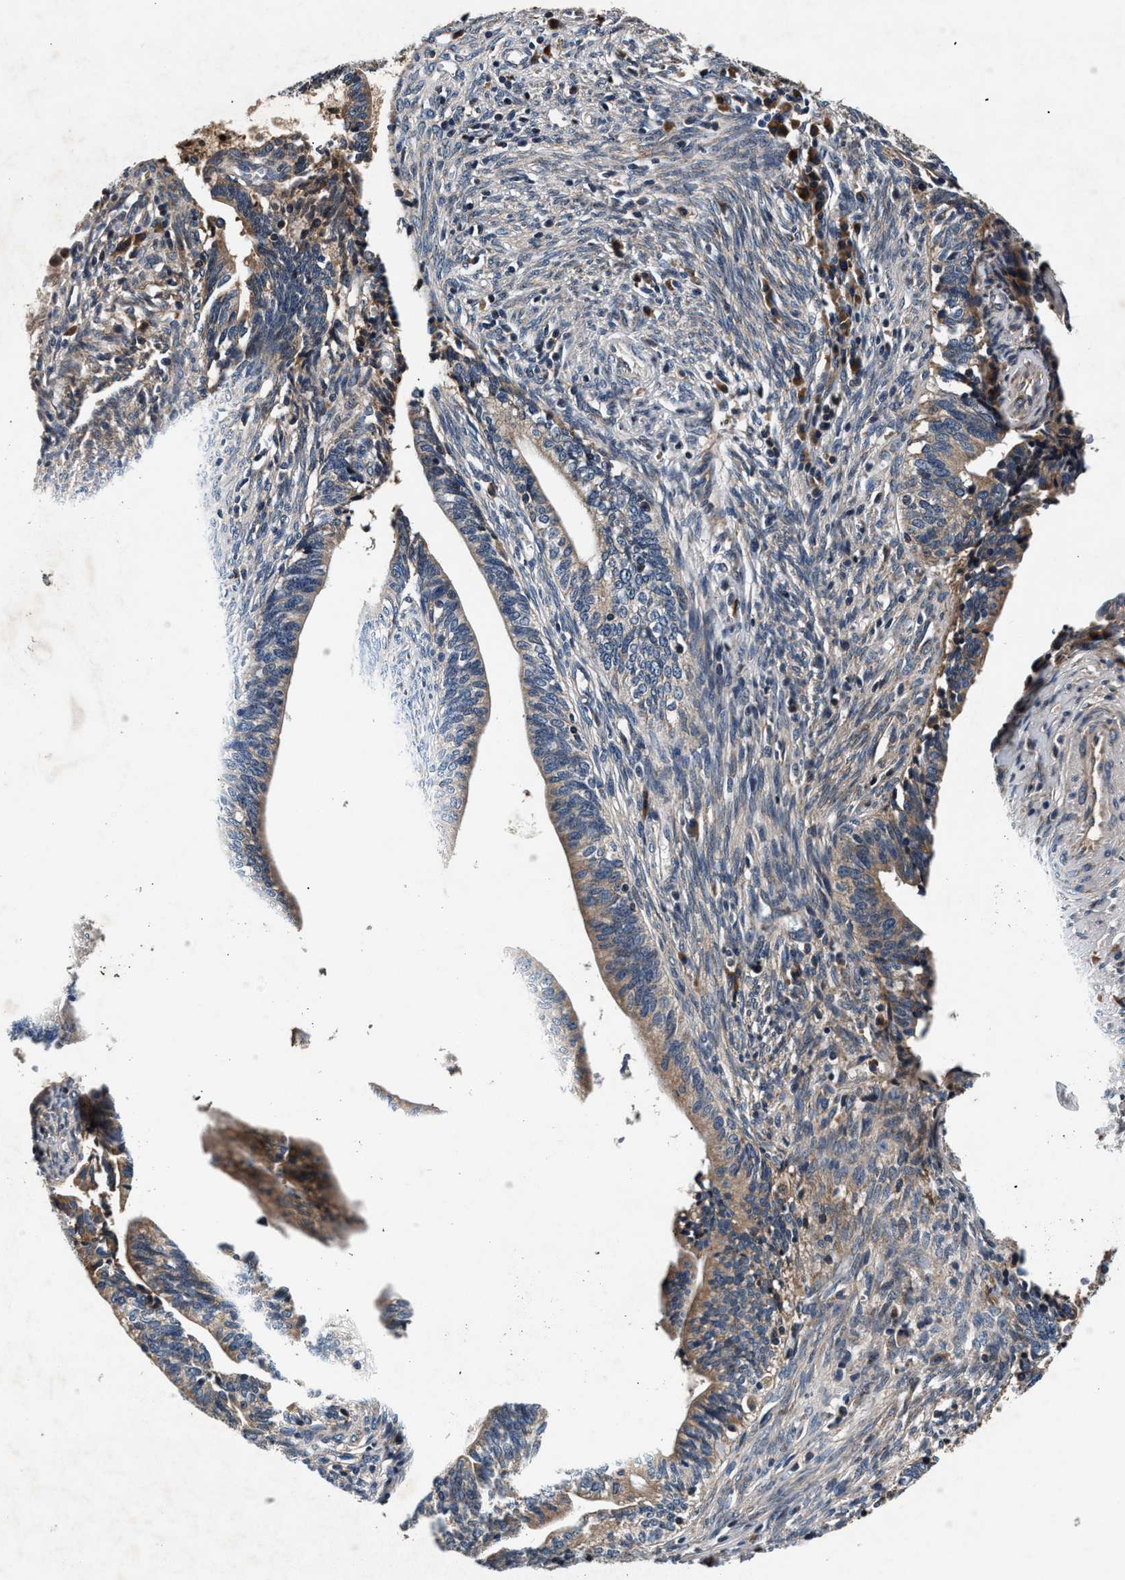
{"staining": {"intensity": "moderate", "quantity": "25%-75%", "location": "cytoplasmic/membranous"}, "tissue": "cervical cancer", "cell_type": "Tumor cells", "image_type": "cancer", "snomed": [{"axis": "morphology", "description": "Adenocarcinoma, NOS"}, {"axis": "topography", "description": "Cervix"}], "caption": "Cervical cancer (adenocarcinoma) stained with immunohistochemistry (IHC) displays moderate cytoplasmic/membranous positivity in approximately 25%-75% of tumor cells.", "gene": "IMMT", "patient": {"sex": "female", "age": 44}}